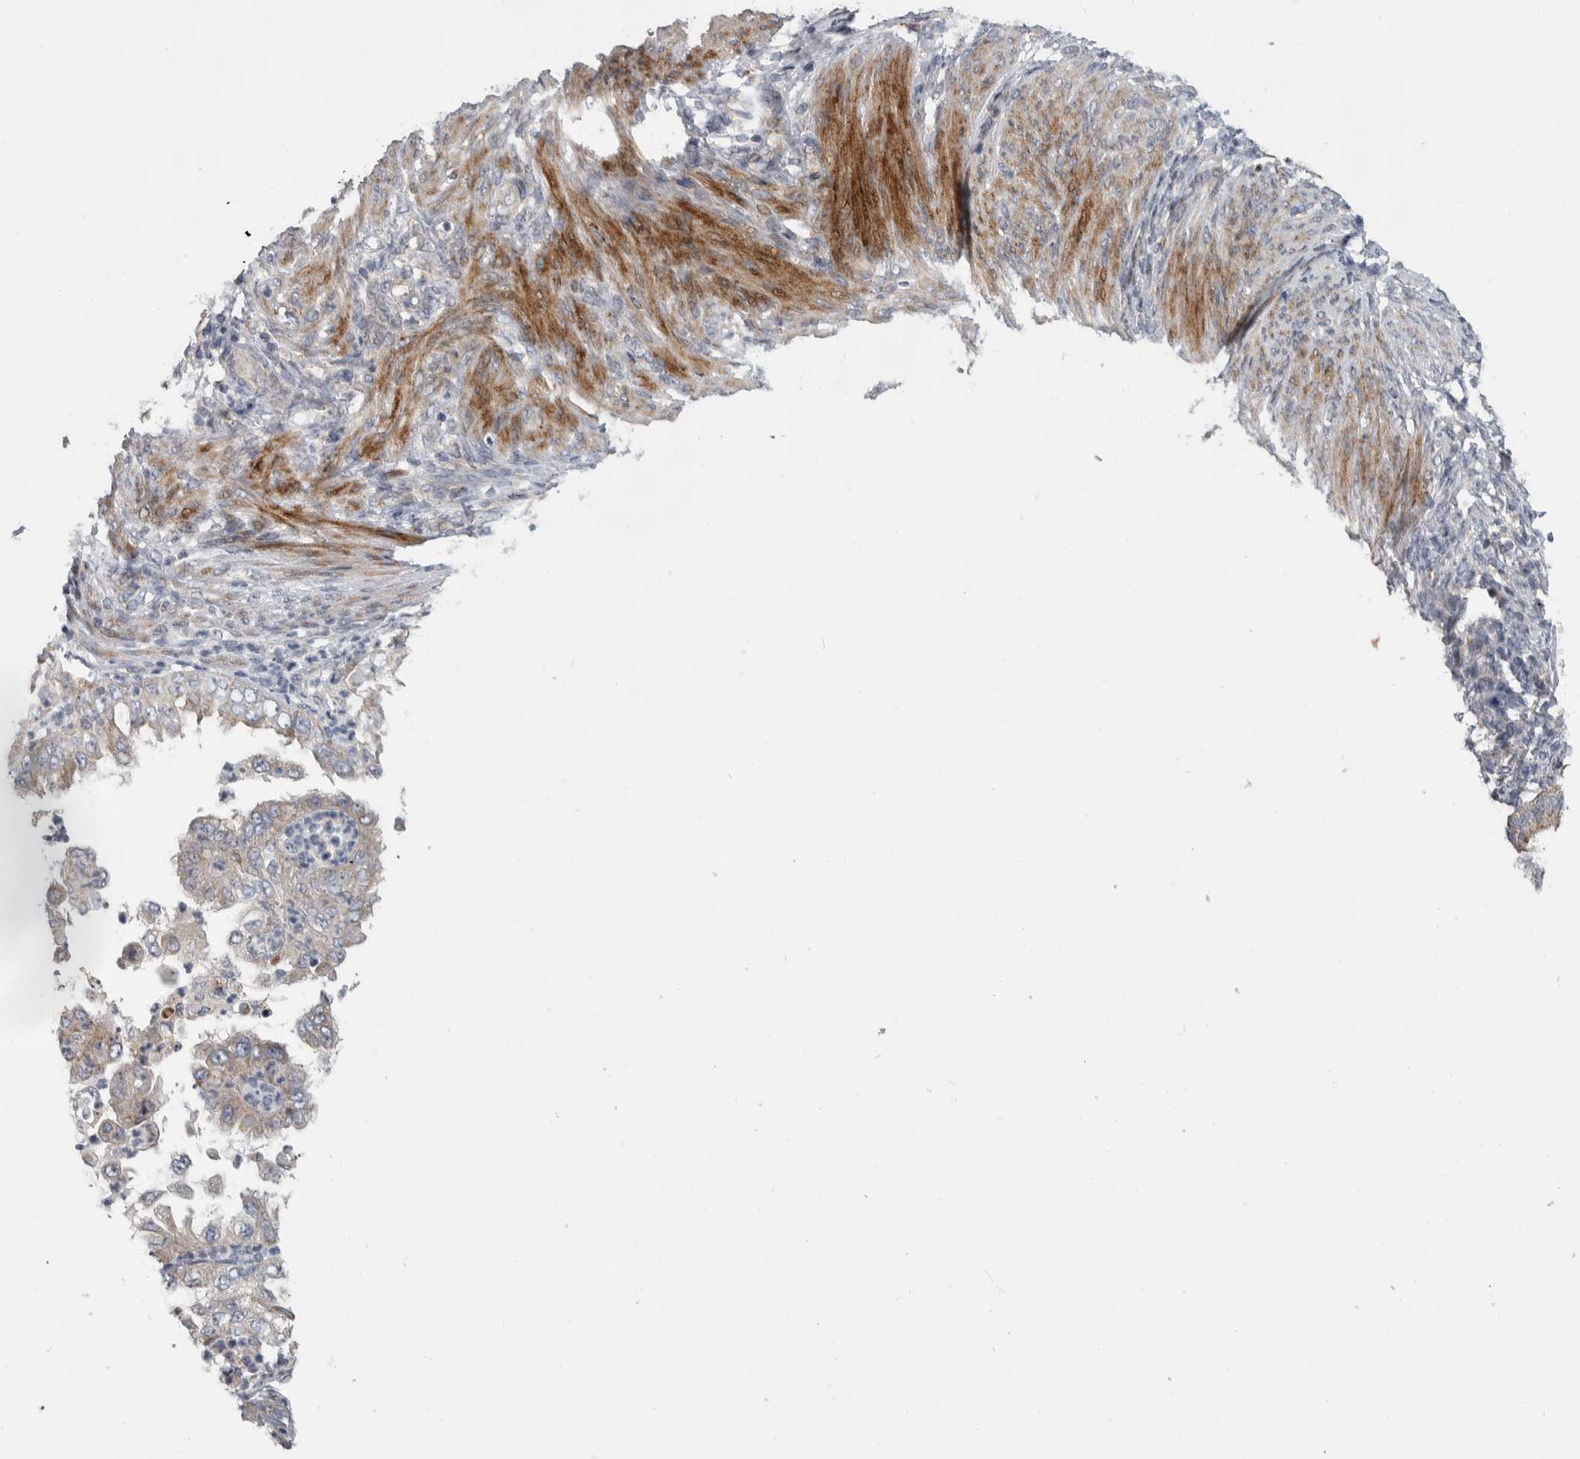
{"staining": {"intensity": "negative", "quantity": "none", "location": "none"}, "tissue": "endometrial cancer", "cell_type": "Tumor cells", "image_type": "cancer", "snomed": [{"axis": "morphology", "description": "Adenocarcinoma, NOS"}, {"axis": "topography", "description": "Endometrium"}], "caption": "Immunohistochemistry (IHC) micrograph of neoplastic tissue: endometrial cancer (adenocarcinoma) stained with DAB (3,3'-diaminobenzidine) demonstrates no significant protein expression in tumor cells.", "gene": "FAM83G", "patient": {"sex": "female", "age": 85}}